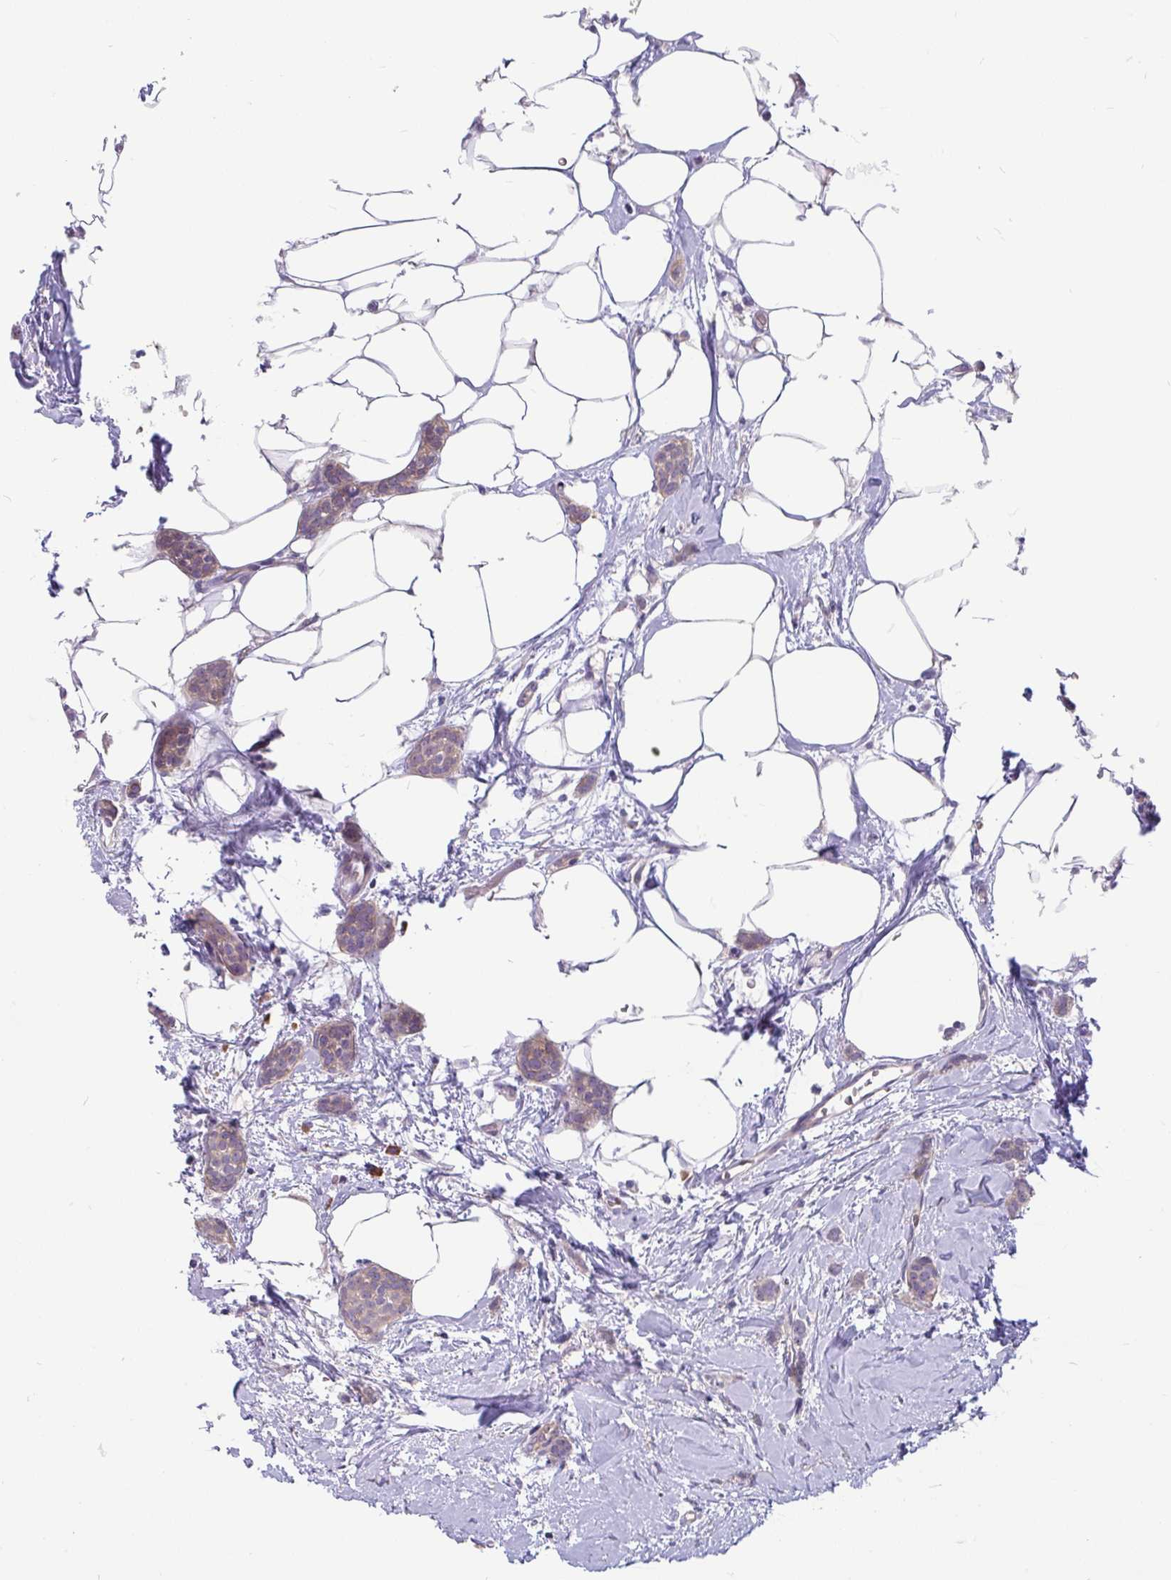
{"staining": {"intensity": "weak", "quantity": ">75%", "location": "cytoplasmic/membranous"}, "tissue": "breast cancer", "cell_type": "Tumor cells", "image_type": "cancer", "snomed": [{"axis": "morphology", "description": "Duct carcinoma"}, {"axis": "topography", "description": "Breast"}], "caption": "This photomicrograph displays immunohistochemistry staining of human infiltrating ductal carcinoma (breast), with low weak cytoplasmic/membranous positivity in approximately >75% of tumor cells.", "gene": "LRRC26", "patient": {"sex": "female", "age": 72}}